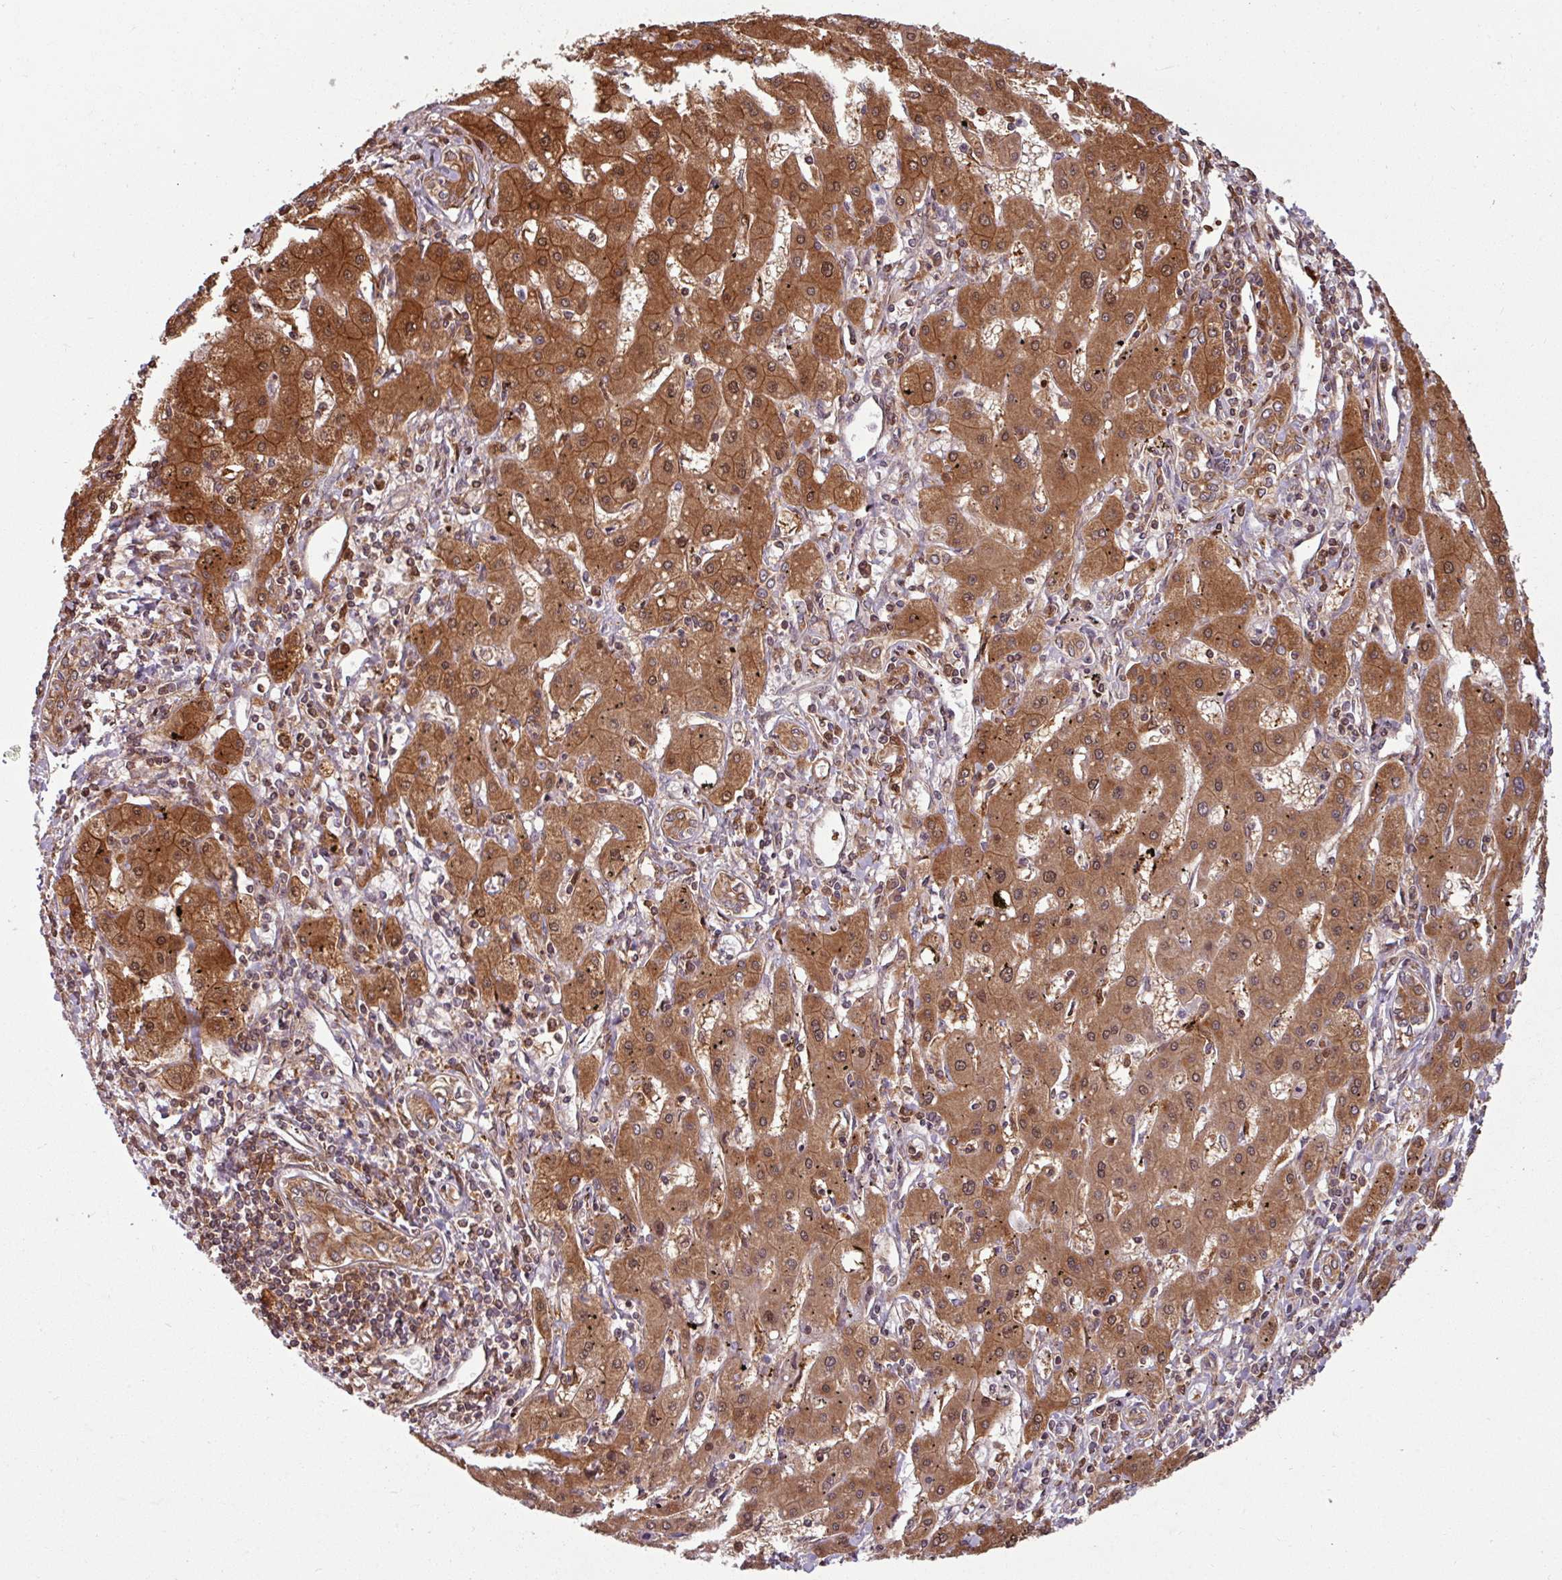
{"staining": {"intensity": "moderate", "quantity": ">75%", "location": "cytoplasmic/membranous,nuclear"}, "tissue": "liver cancer", "cell_type": "Tumor cells", "image_type": "cancer", "snomed": [{"axis": "morphology", "description": "Carcinoma, Hepatocellular, NOS"}, {"axis": "topography", "description": "Liver"}], "caption": "Human liver hepatocellular carcinoma stained with a protein marker exhibits moderate staining in tumor cells.", "gene": "KCTD11", "patient": {"sex": "male", "age": 72}}